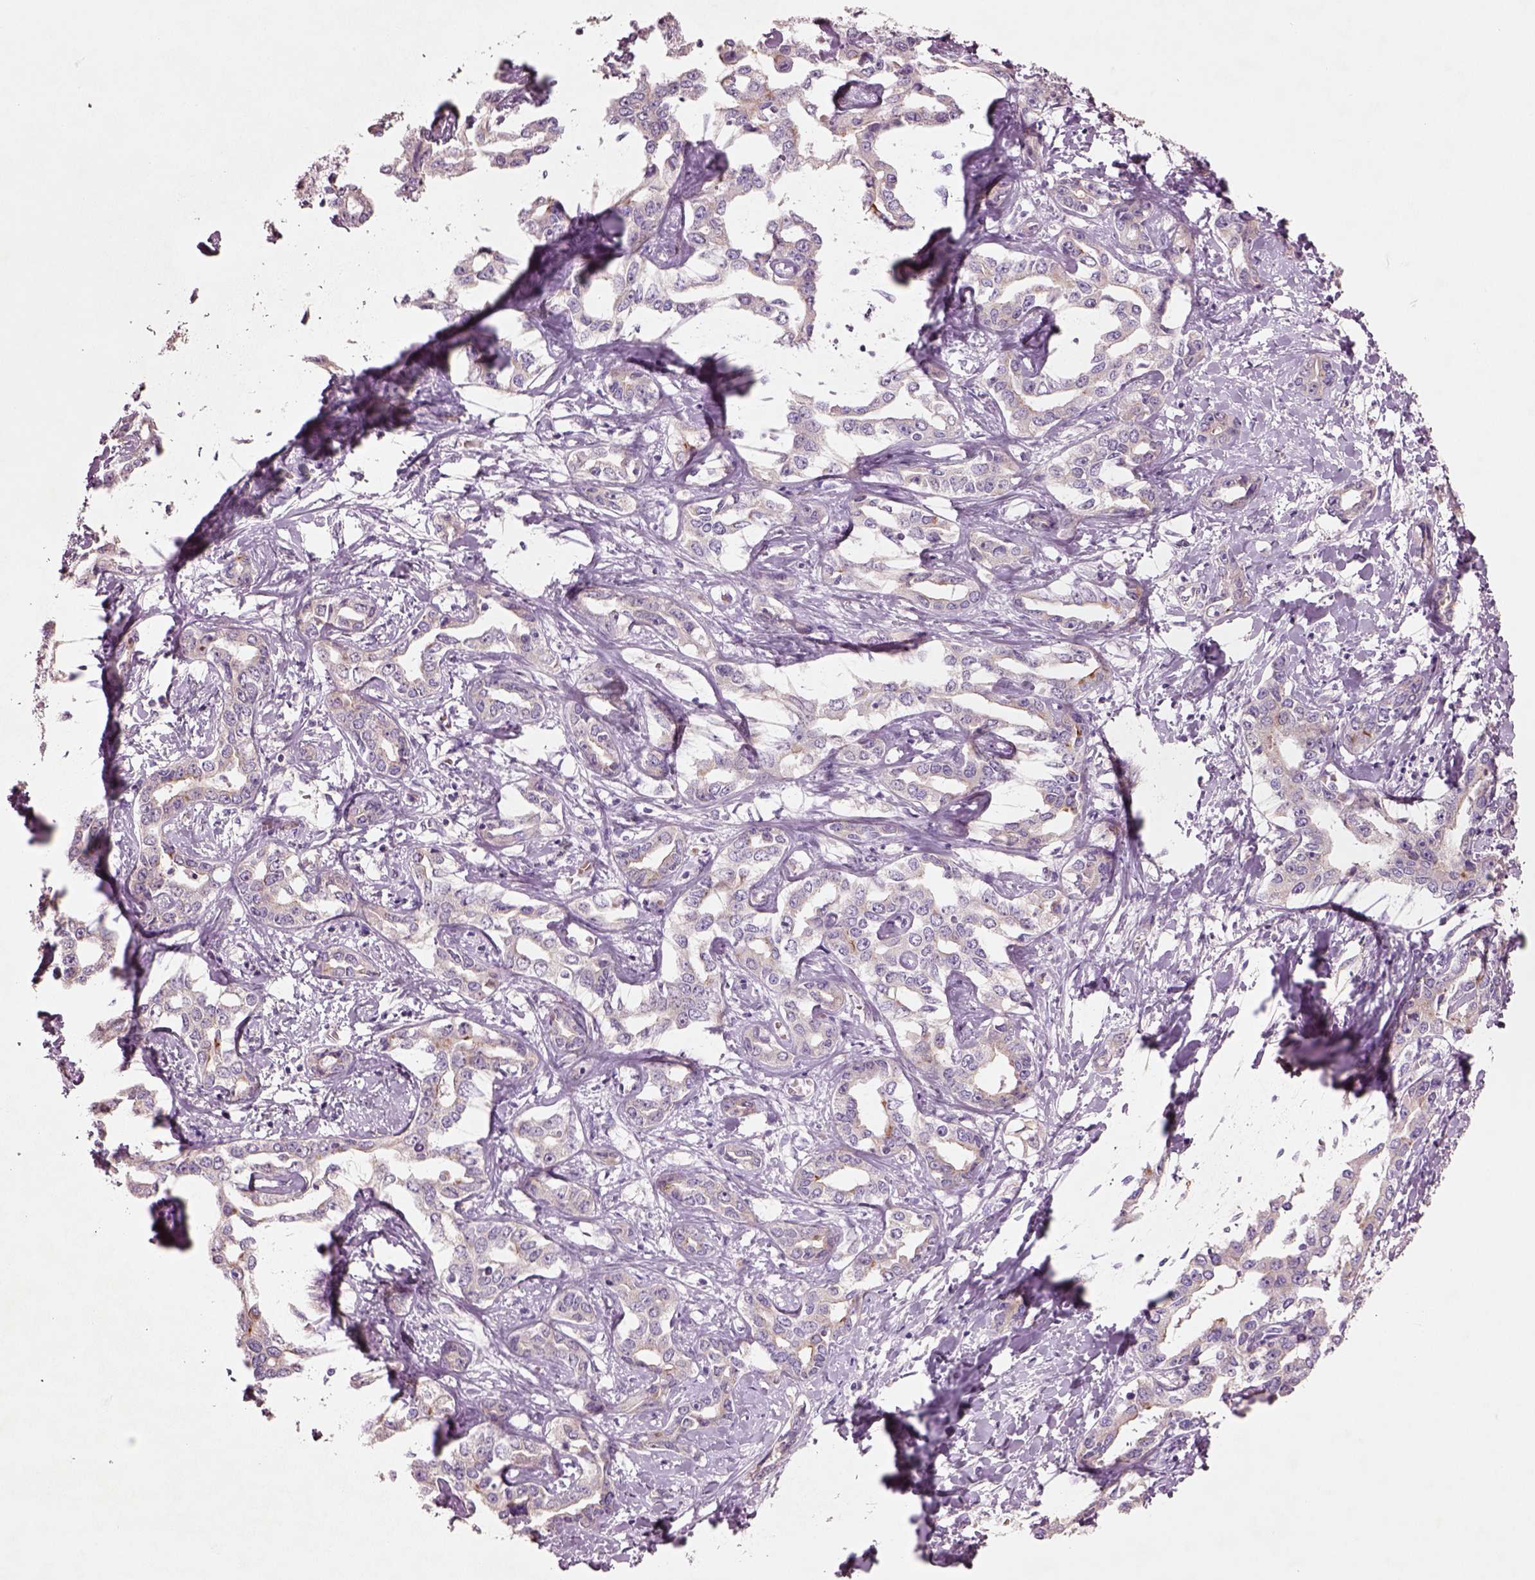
{"staining": {"intensity": "negative", "quantity": "none", "location": "none"}, "tissue": "liver cancer", "cell_type": "Tumor cells", "image_type": "cancer", "snomed": [{"axis": "morphology", "description": "Cholangiocarcinoma"}, {"axis": "topography", "description": "Liver"}], "caption": "This is an IHC image of human liver cancer (cholangiocarcinoma). There is no positivity in tumor cells.", "gene": "DUOXA2", "patient": {"sex": "male", "age": 59}}